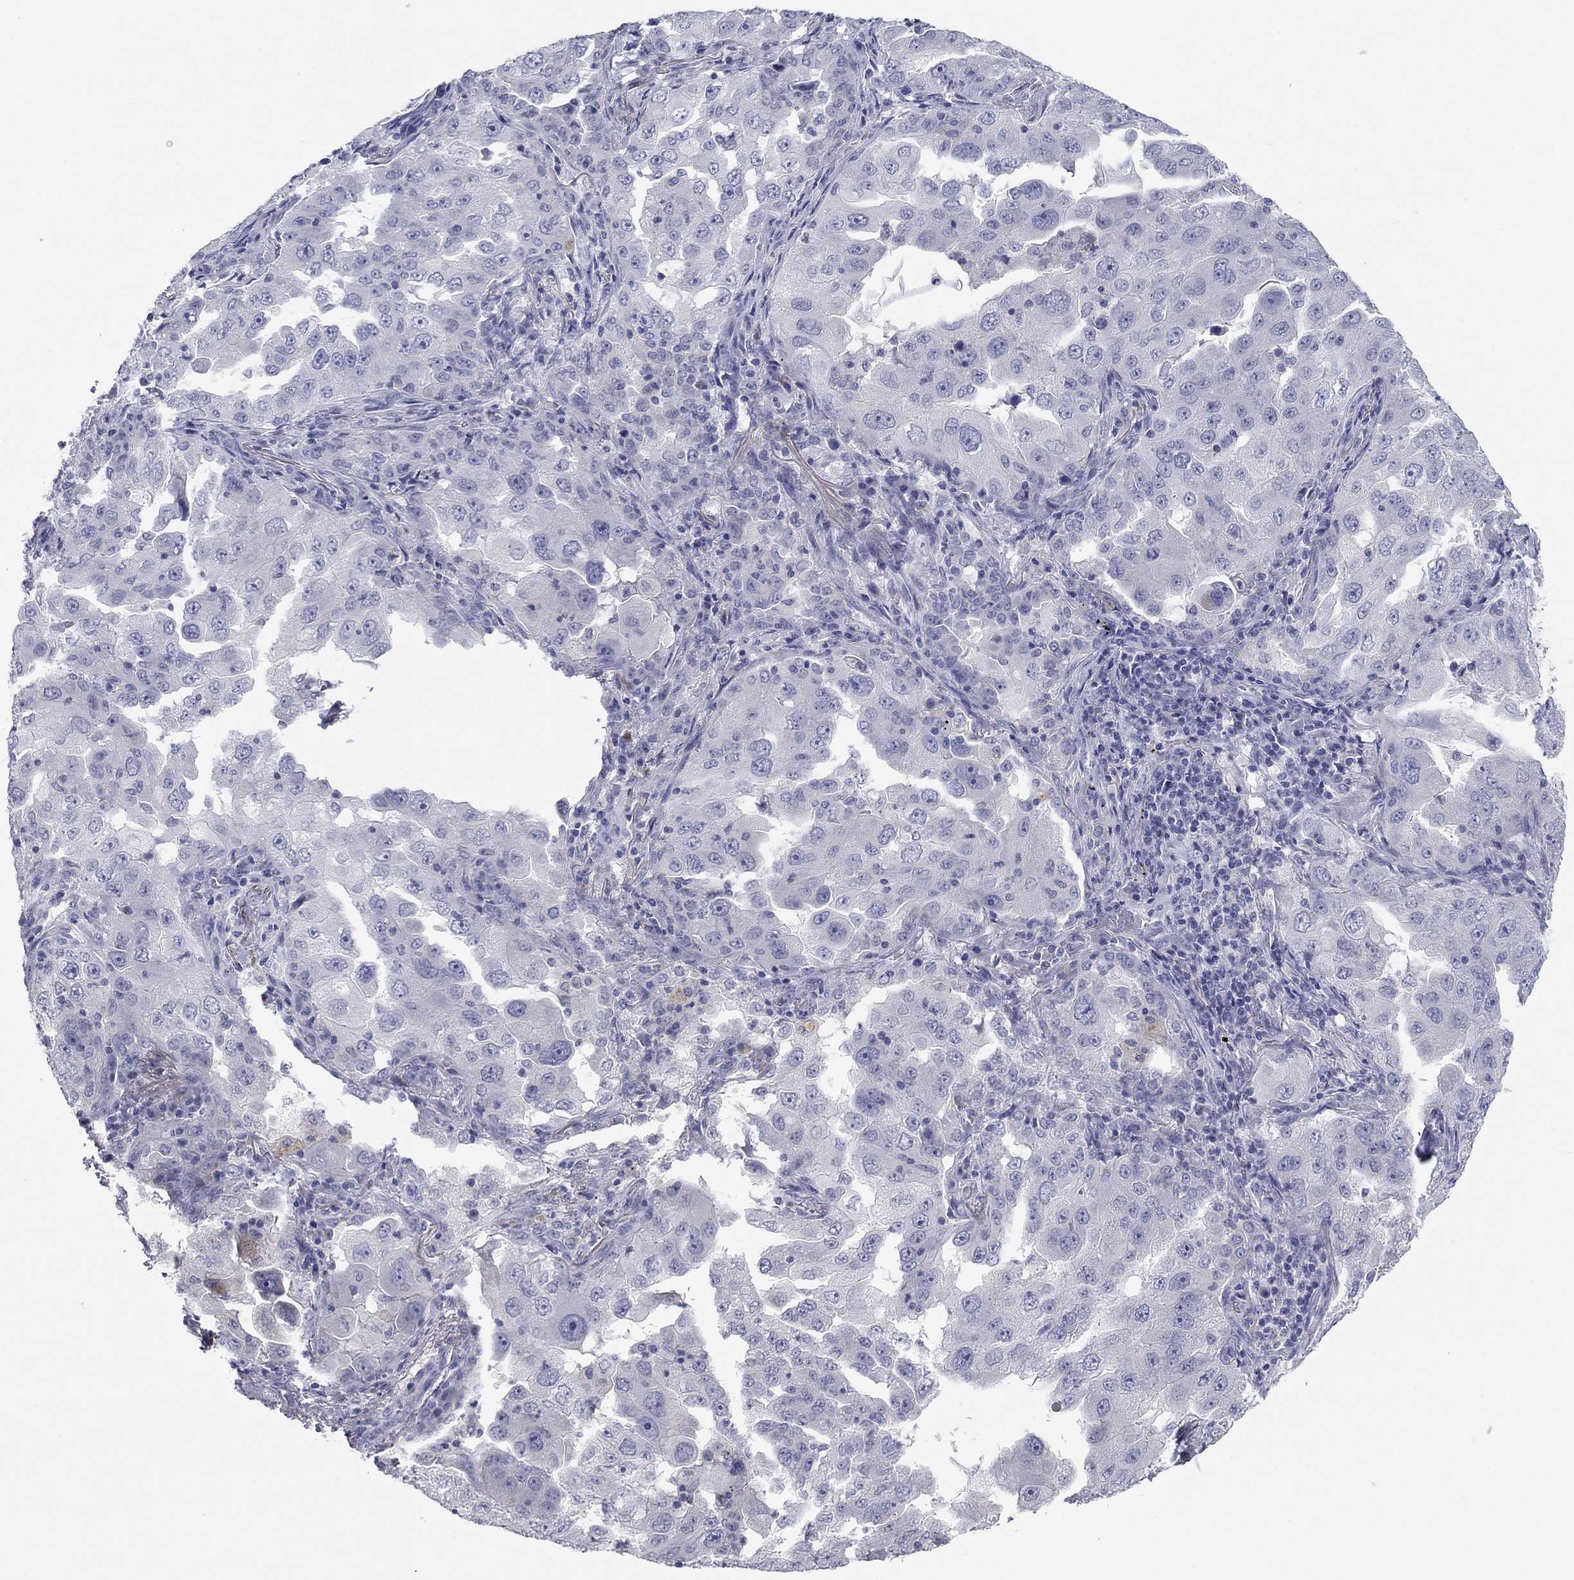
{"staining": {"intensity": "negative", "quantity": "none", "location": "none"}, "tissue": "lung cancer", "cell_type": "Tumor cells", "image_type": "cancer", "snomed": [{"axis": "morphology", "description": "Adenocarcinoma, NOS"}, {"axis": "topography", "description": "Lung"}], "caption": "Immunohistochemical staining of human adenocarcinoma (lung) demonstrates no significant staining in tumor cells. (Stains: DAB IHC with hematoxylin counter stain, Microscopy: brightfield microscopy at high magnification).", "gene": "CNTNAP4", "patient": {"sex": "female", "age": 61}}